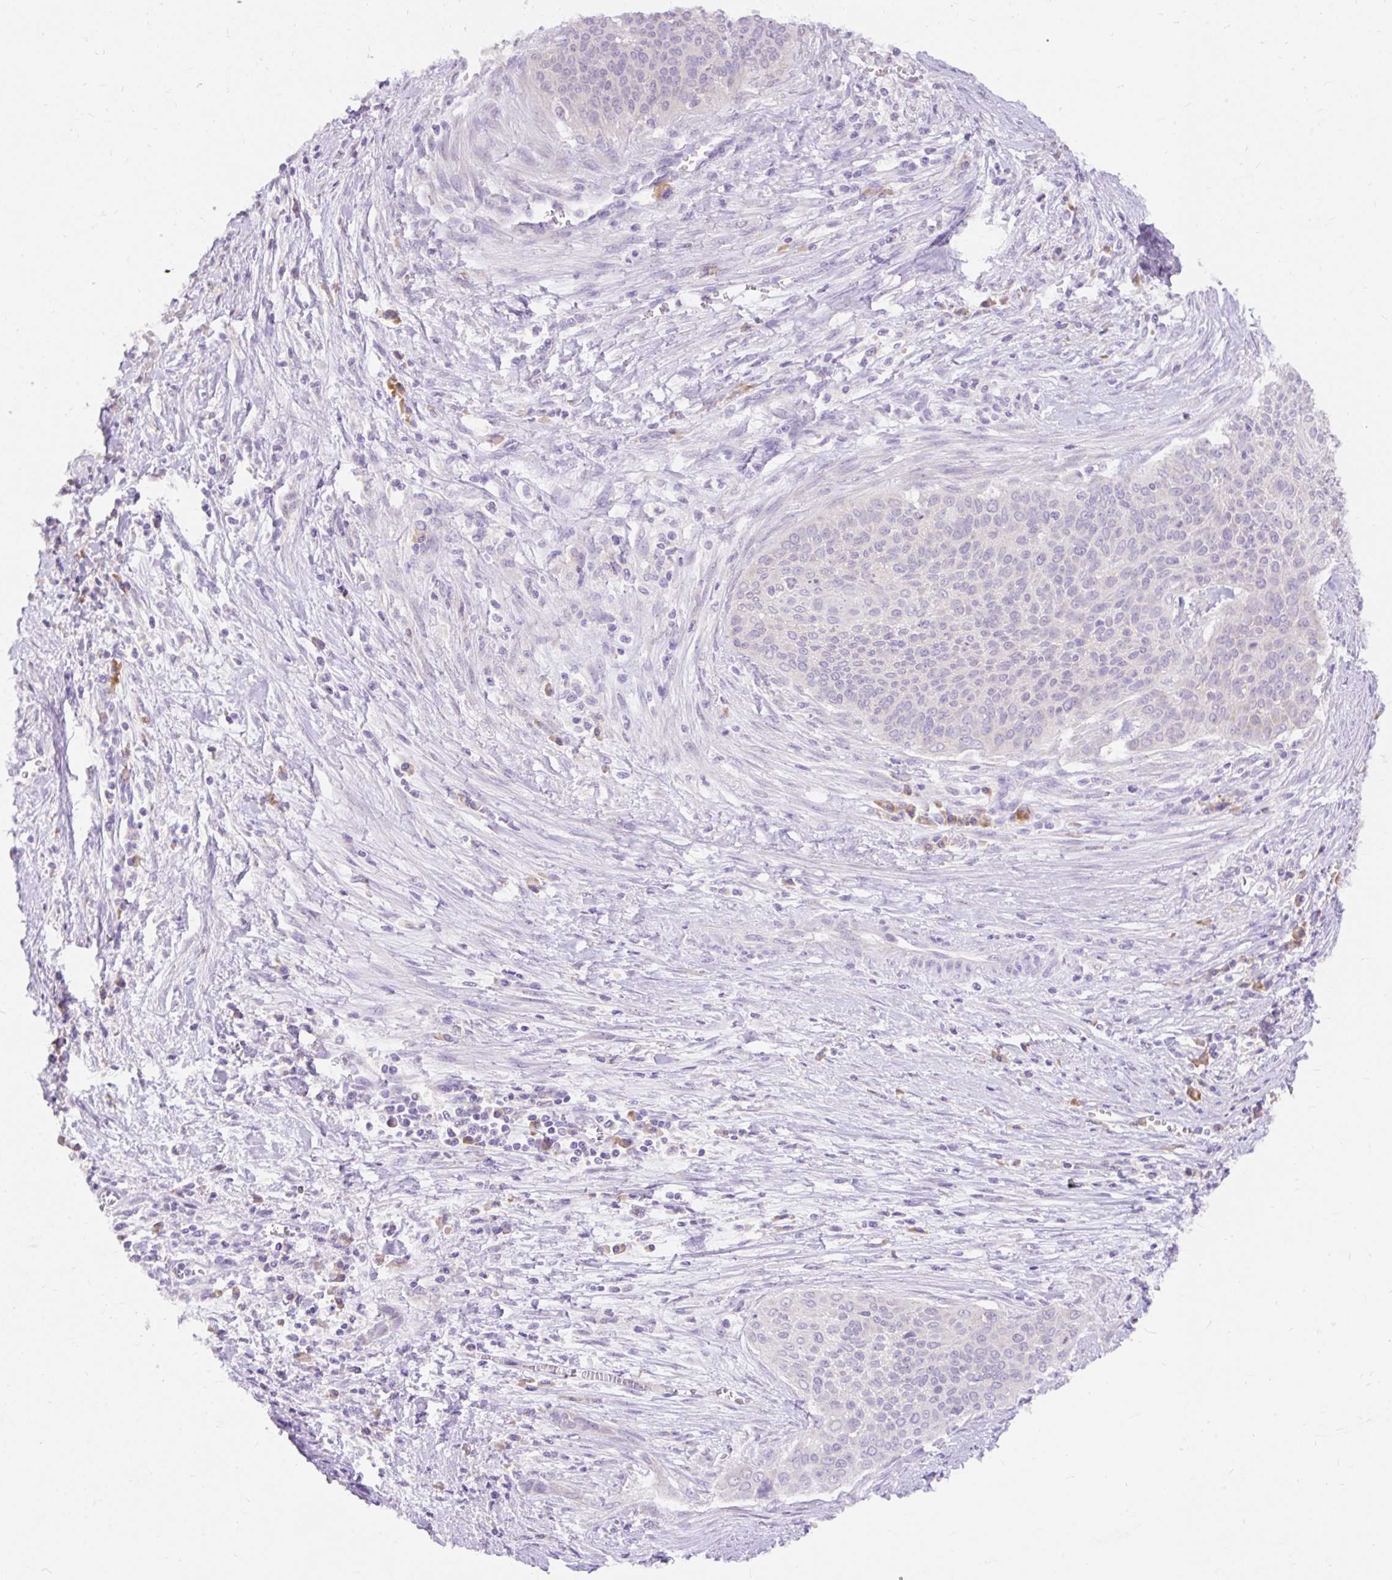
{"staining": {"intensity": "negative", "quantity": "none", "location": "none"}, "tissue": "cervical cancer", "cell_type": "Tumor cells", "image_type": "cancer", "snomed": [{"axis": "morphology", "description": "Squamous cell carcinoma, NOS"}, {"axis": "topography", "description": "Cervix"}], "caption": "The photomicrograph exhibits no staining of tumor cells in cervical squamous cell carcinoma.", "gene": "SEC63", "patient": {"sex": "female", "age": 55}}